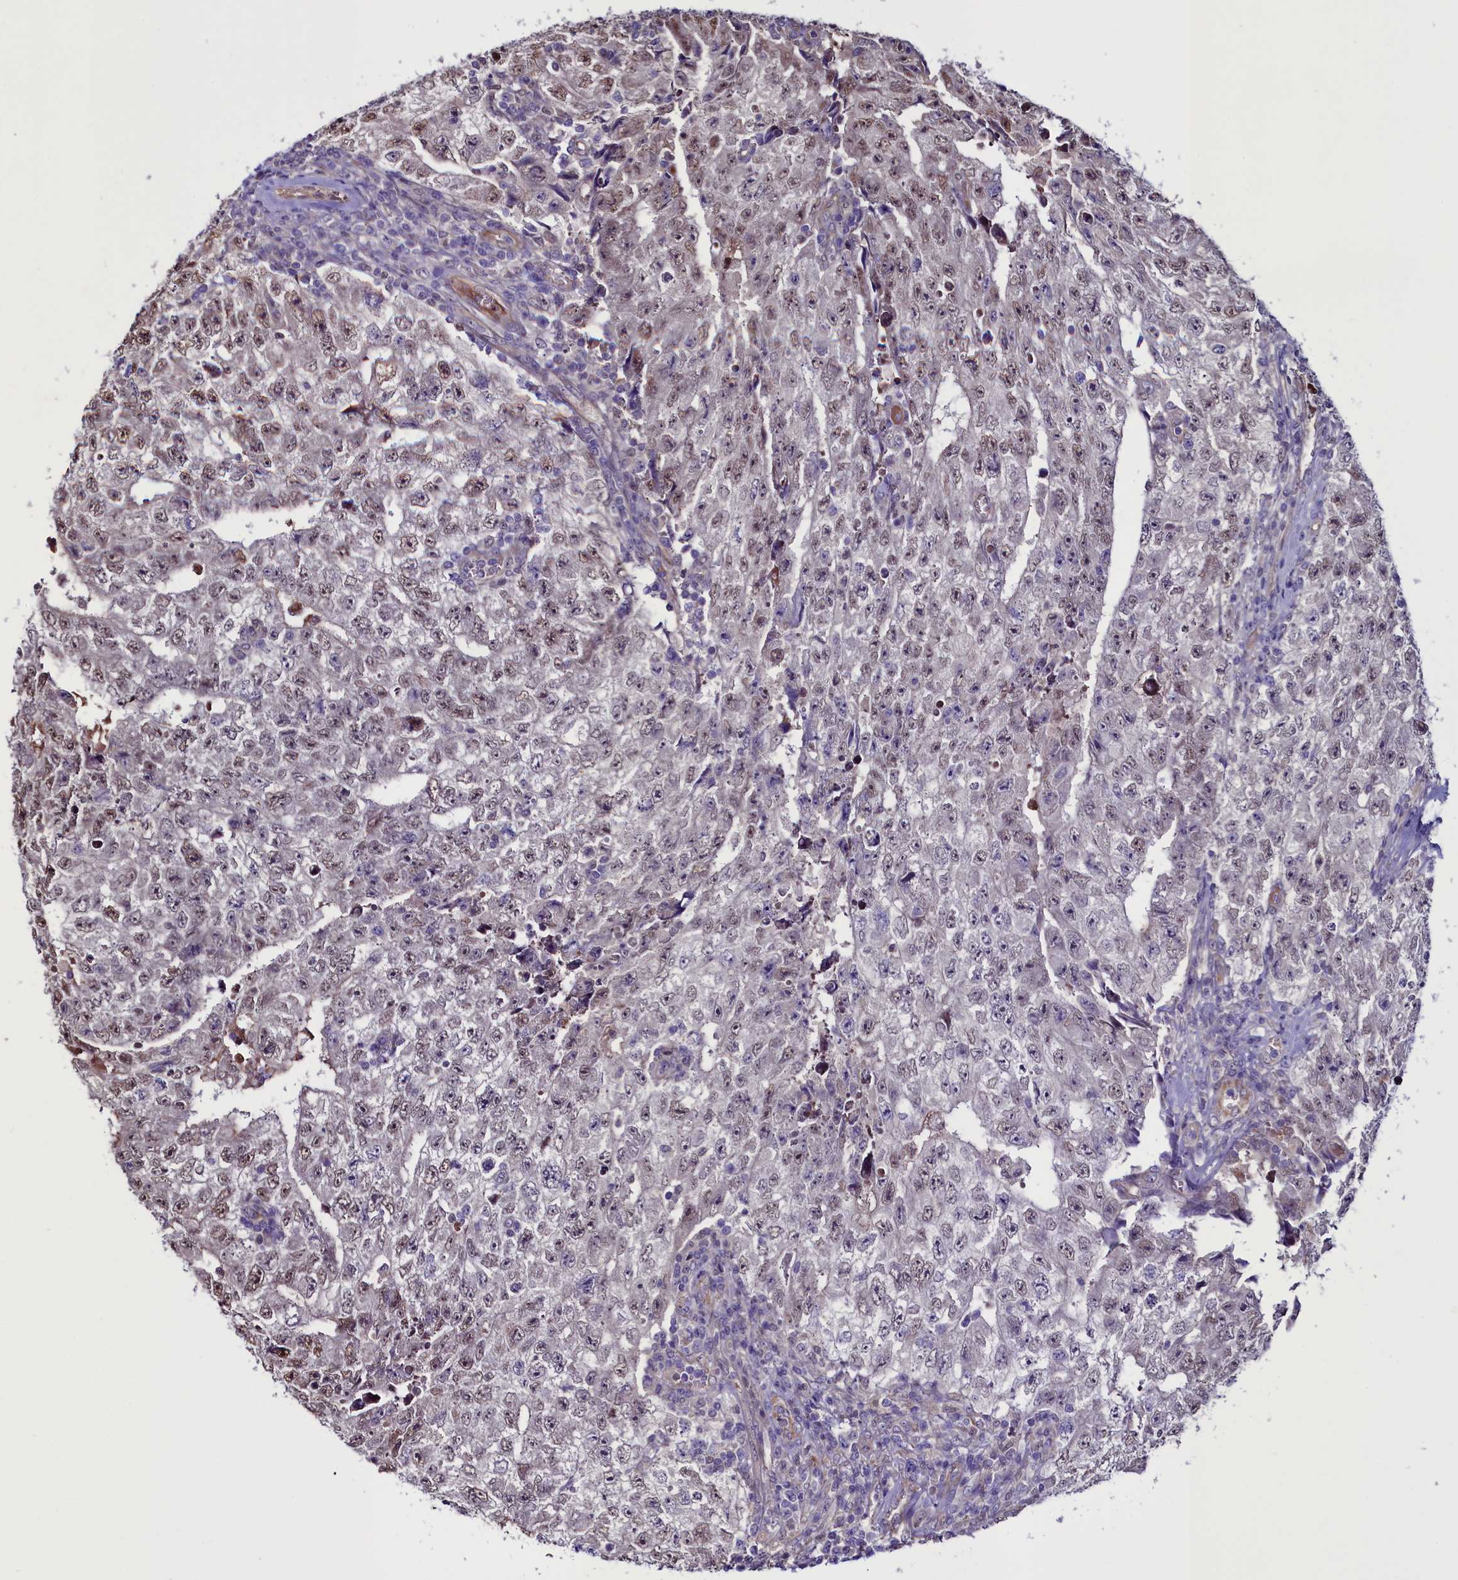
{"staining": {"intensity": "weak", "quantity": "25%-75%", "location": "nuclear"}, "tissue": "testis cancer", "cell_type": "Tumor cells", "image_type": "cancer", "snomed": [{"axis": "morphology", "description": "Carcinoma, Embryonal, NOS"}, {"axis": "topography", "description": "Testis"}], "caption": "Immunohistochemical staining of embryonal carcinoma (testis) demonstrates weak nuclear protein expression in approximately 25%-75% of tumor cells. Immunohistochemistry (ihc) stains the protein of interest in brown and the nuclei are stained blue.", "gene": "PDILT", "patient": {"sex": "male", "age": 17}}